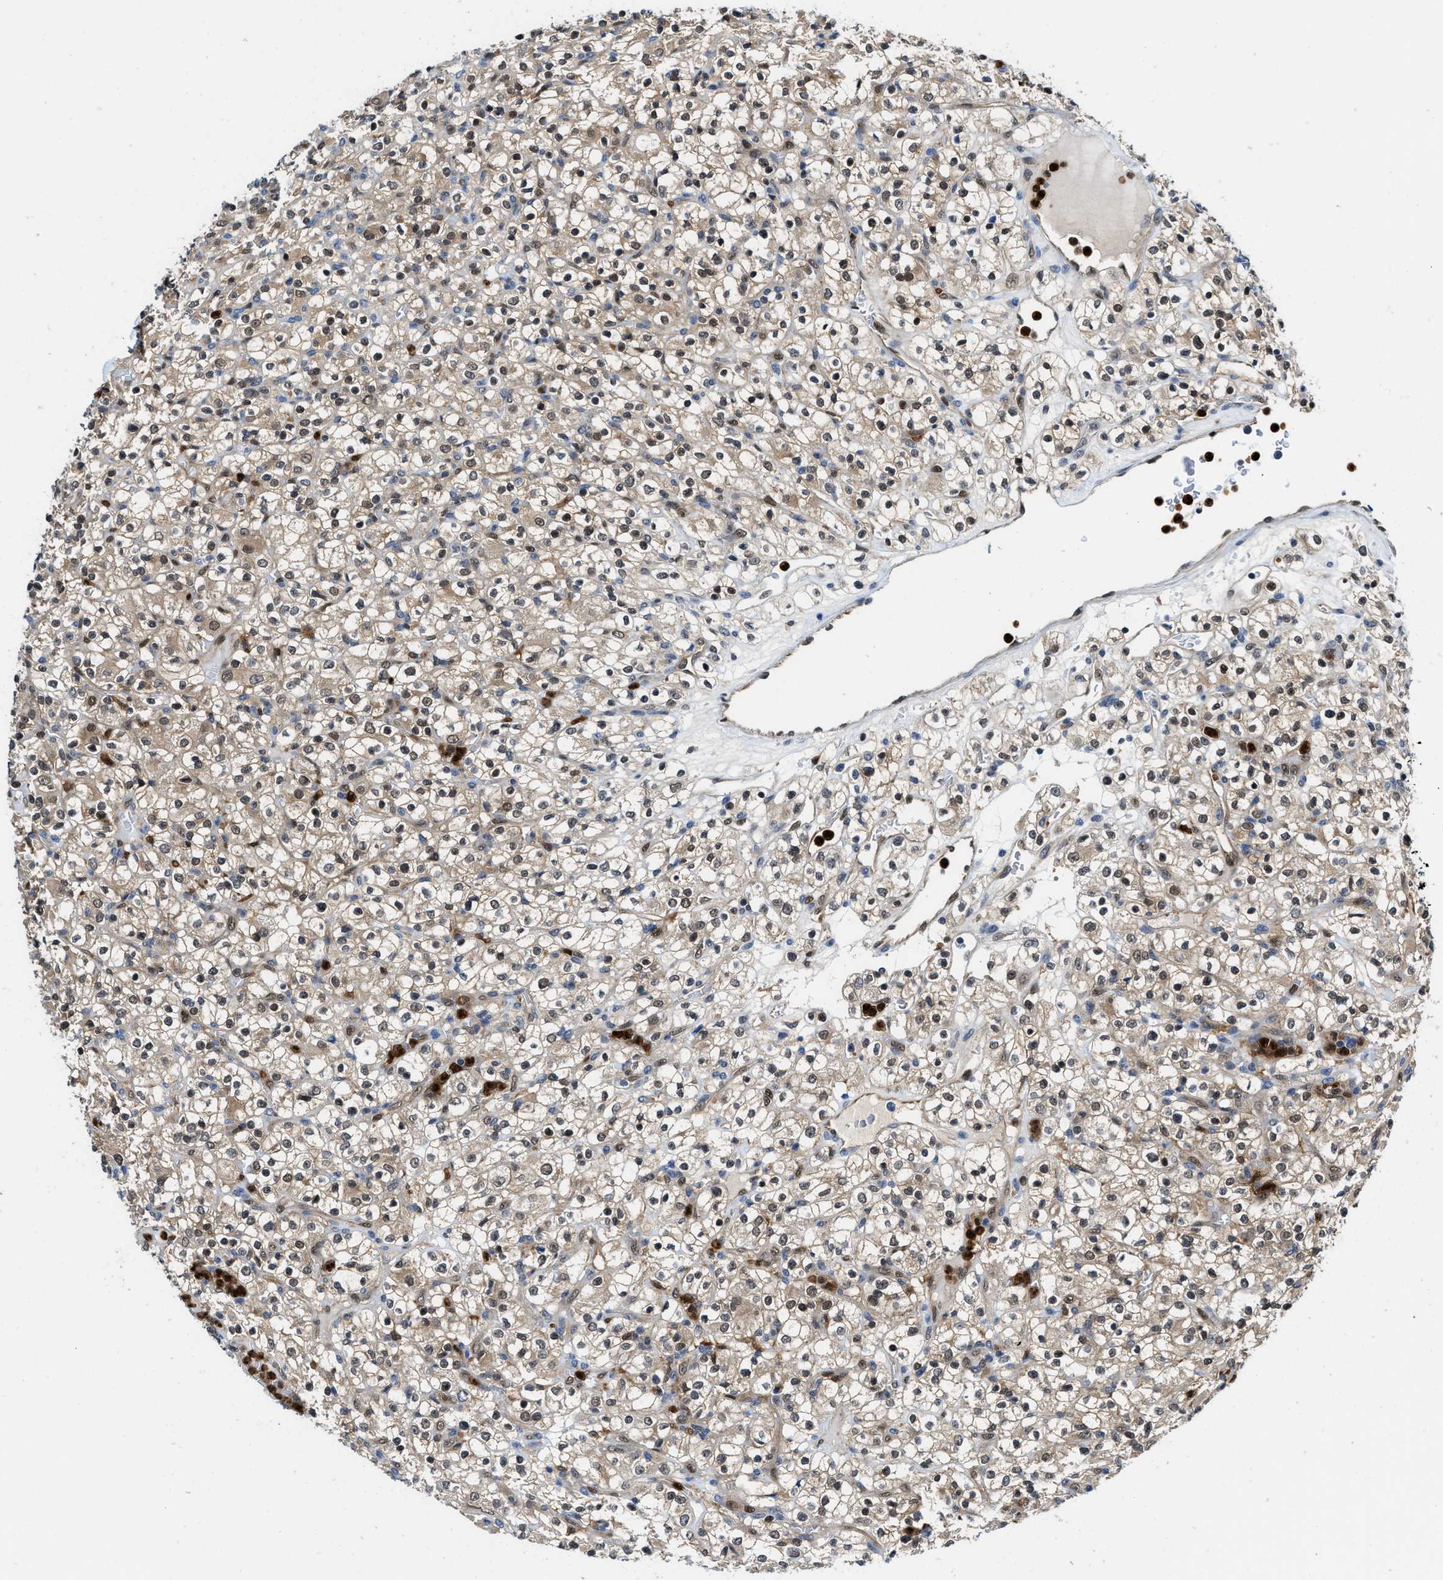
{"staining": {"intensity": "moderate", "quantity": ">75%", "location": "cytoplasmic/membranous,nuclear"}, "tissue": "renal cancer", "cell_type": "Tumor cells", "image_type": "cancer", "snomed": [{"axis": "morphology", "description": "Normal tissue, NOS"}, {"axis": "morphology", "description": "Adenocarcinoma, NOS"}, {"axis": "topography", "description": "Kidney"}], "caption": "A medium amount of moderate cytoplasmic/membranous and nuclear expression is seen in about >75% of tumor cells in renal cancer tissue. Nuclei are stained in blue.", "gene": "LTA4H", "patient": {"sex": "female", "age": 72}}